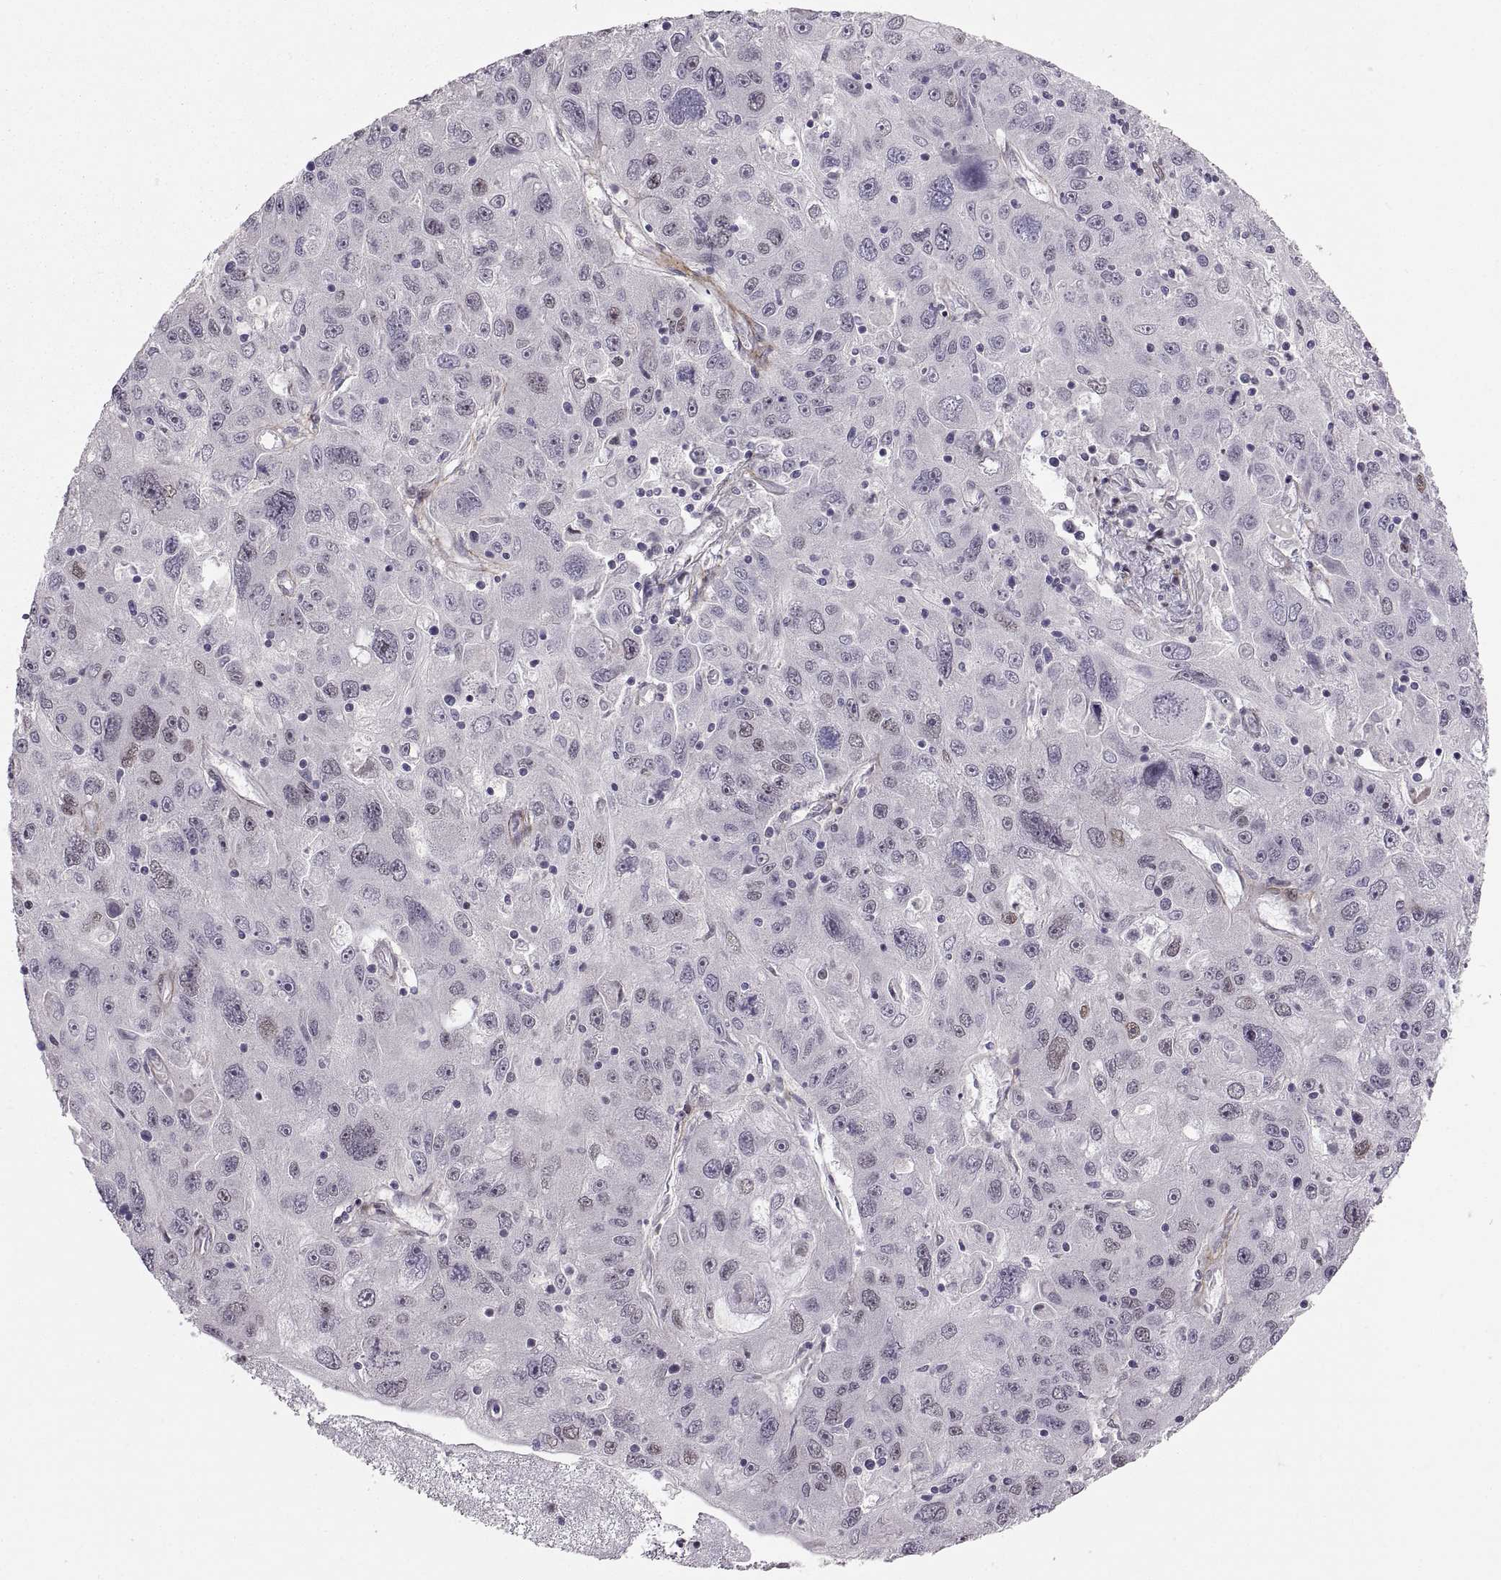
{"staining": {"intensity": "negative", "quantity": "none", "location": "none"}, "tissue": "stomach cancer", "cell_type": "Tumor cells", "image_type": "cancer", "snomed": [{"axis": "morphology", "description": "Adenocarcinoma, NOS"}, {"axis": "topography", "description": "Stomach"}], "caption": "The image exhibits no significant expression in tumor cells of adenocarcinoma (stomach).", "gene": "SNAI1", "patient": {"sex": "male", "age": 56}}